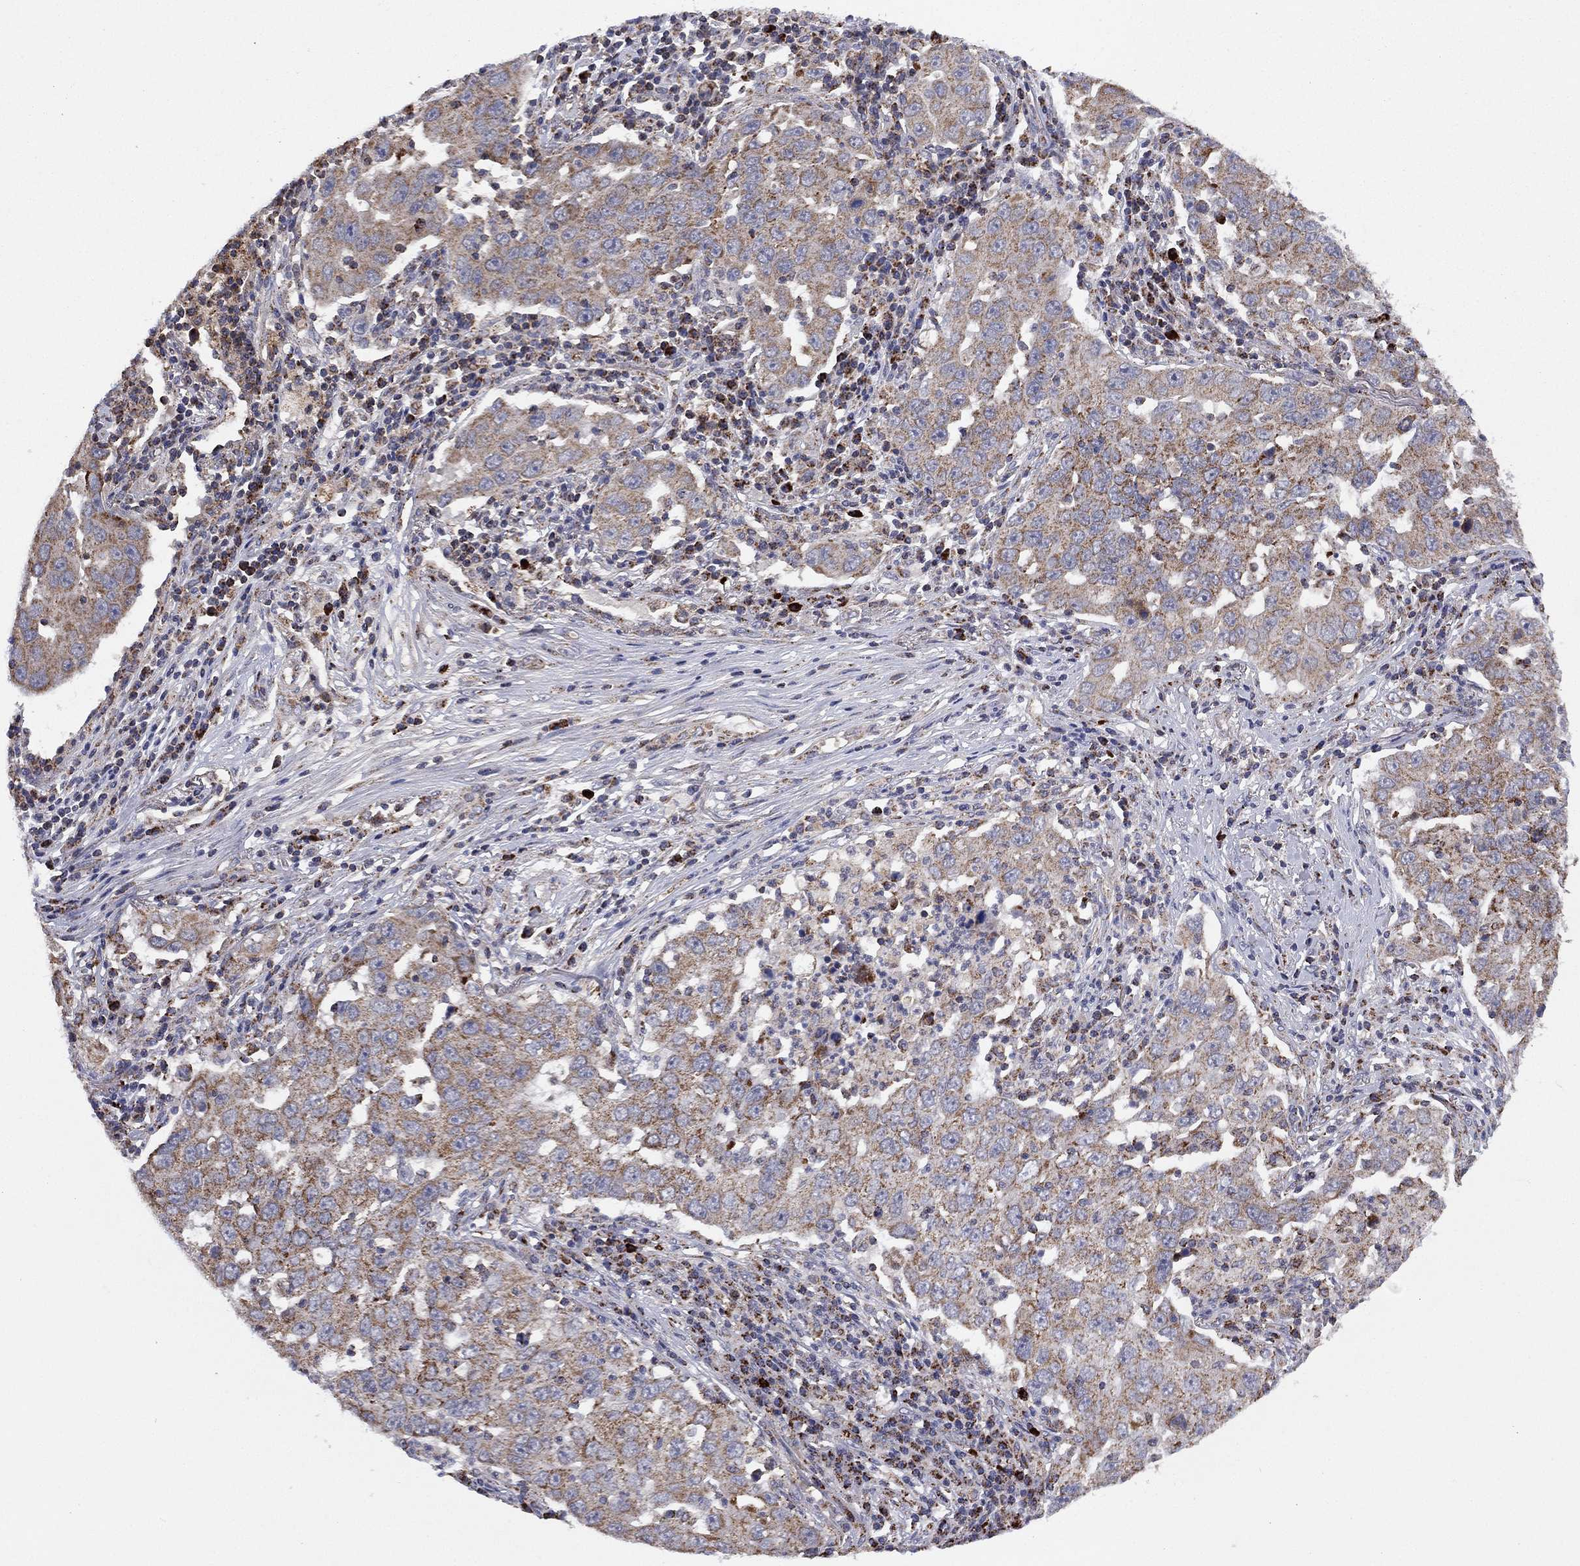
{"staining": {"intensity": "moderate", "quantity": ">75%", "location": "cytoplasmic/membranous"}, "tissue": "lung cancer", "cell_type": "Tumor cells", "image_type": "cancer", "snomed": [{"axis": "morphology", "description": "Adenocarcinoma, NOS"}, {"axis": "topography", "description": "Lung"}], "caption": "Tumor cells exhibit moderate cytoplasmic/membranous expression in approximately >75% of cells in lung cancer (adenocarcinoma).", "gene": "PPP2R5A", "patient": {"sex": "male", "age": 73}}